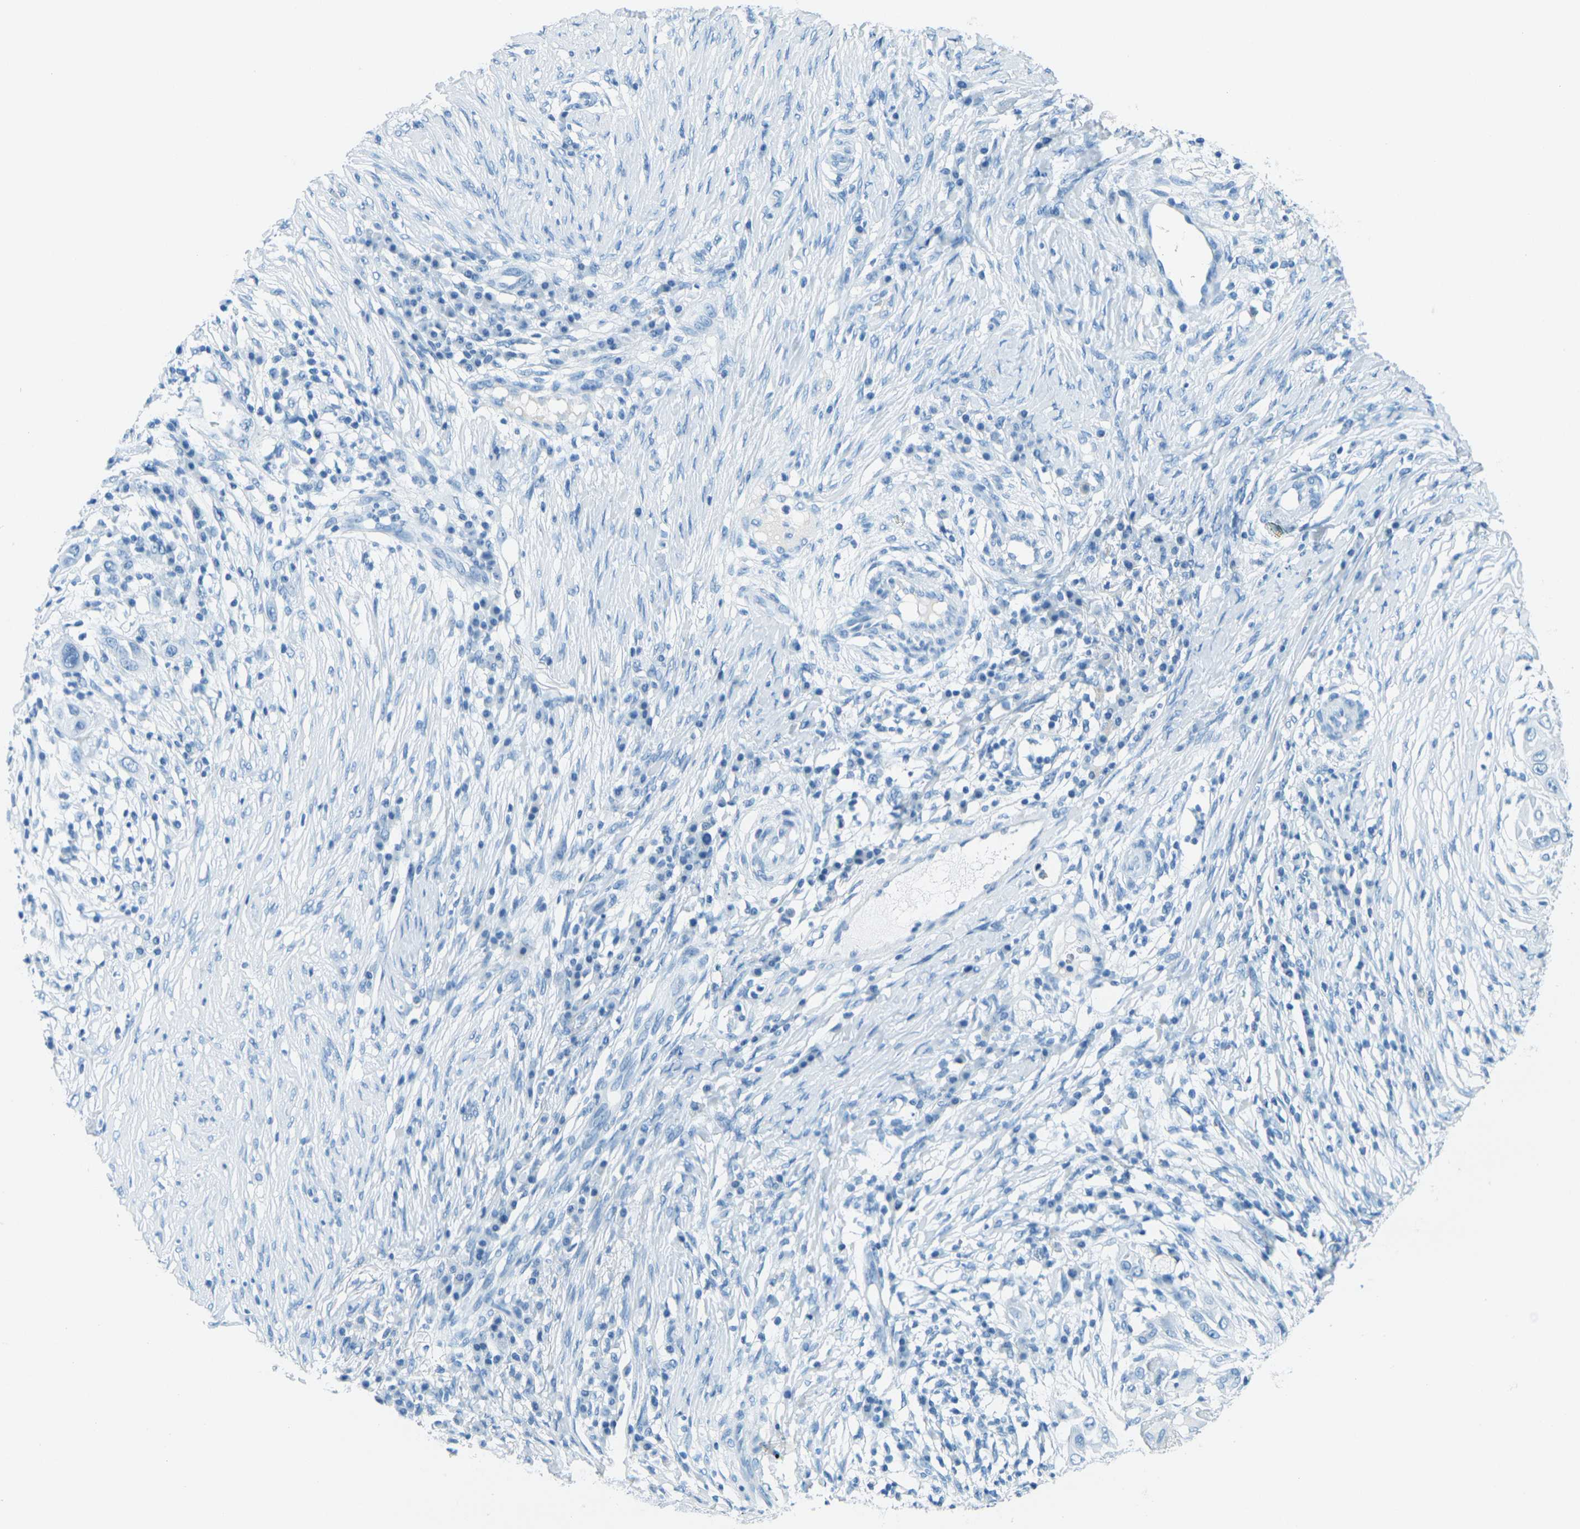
{"staining": {"intensity": "negative", "quantity": "none", "location": "none"}, "tissue": "skin cancer", "cell_type": "Tumor cells", "image_type": "cancer", "snomed": [{"axis": "morphology", "description": "Squamous cell carcinoma, NOS"}, {"axis": "topography", "description": "Skin"}], "caption": "High magnification brightfield microscopy of skin cancer stained with DAB (3,3'-diaminobenzidine) (brown) and counterstained with hematoxylin (blue): tumor cells show no significant expression.", "gene": "OCLN", "patient": {"sex": "female", "age": 44}}